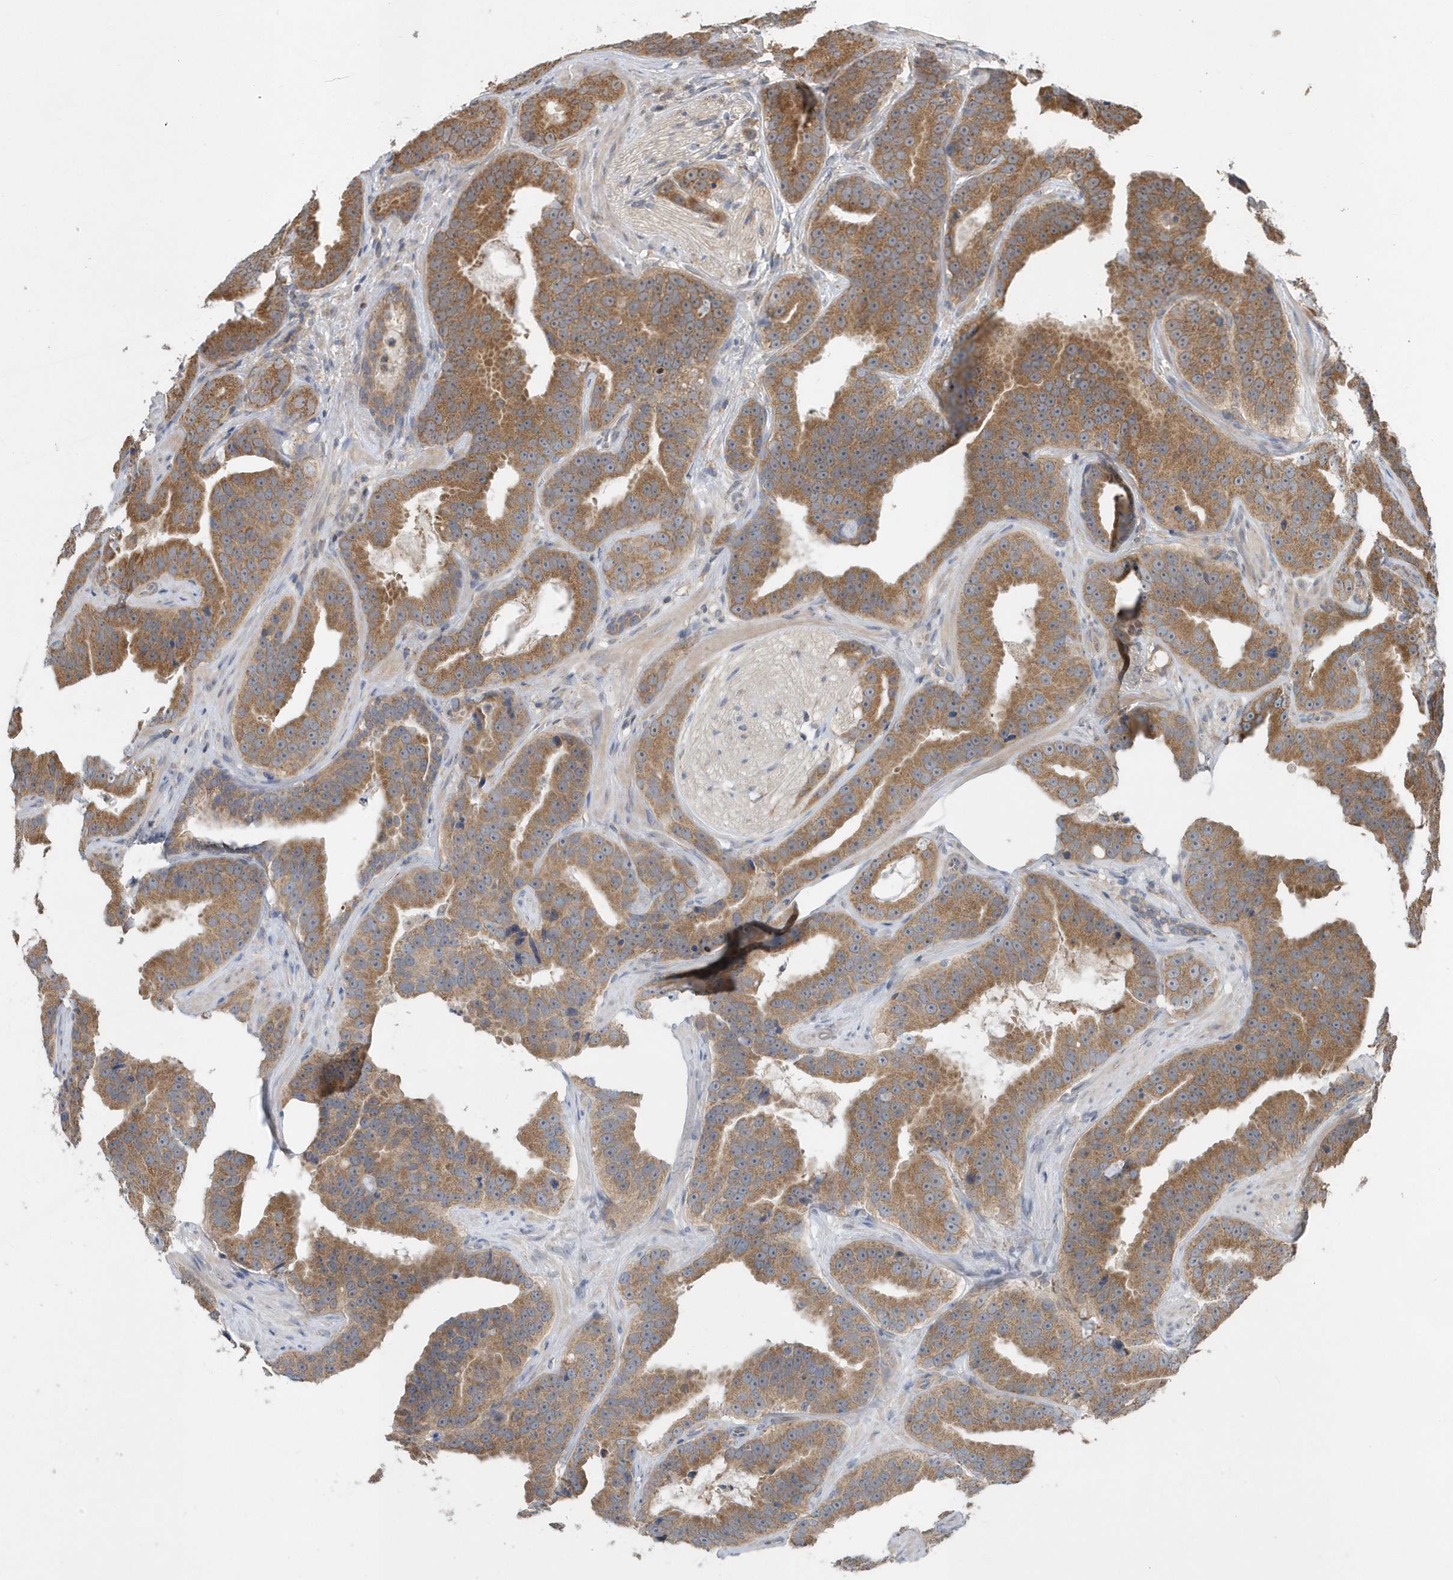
{"staining": {"intensity": "moderate", "quantity": ">75%", "location": "cytoplasmic/membranous"}, "tissue": "prostate cancer", "cell_type": "Tumor cells", "image_type": "cancer", "snomed": [{"axis": "morphology", "description": "Adenocarcinoma, Low grade"}, {"axis": "topography", "description": "Prostate"}], "caption": "Immunohistochemistry (IHC) photomicrograph of prostate cancer (adenocarcinoma (low-grade)) stained for a protein (brown), which demonstrates medium levels of moderate cytoplasmic/membranous expression in approximately >75% of tumor cells.", "gene": "PPP1R7", "patient": {"sex": "male", "age": 59}}